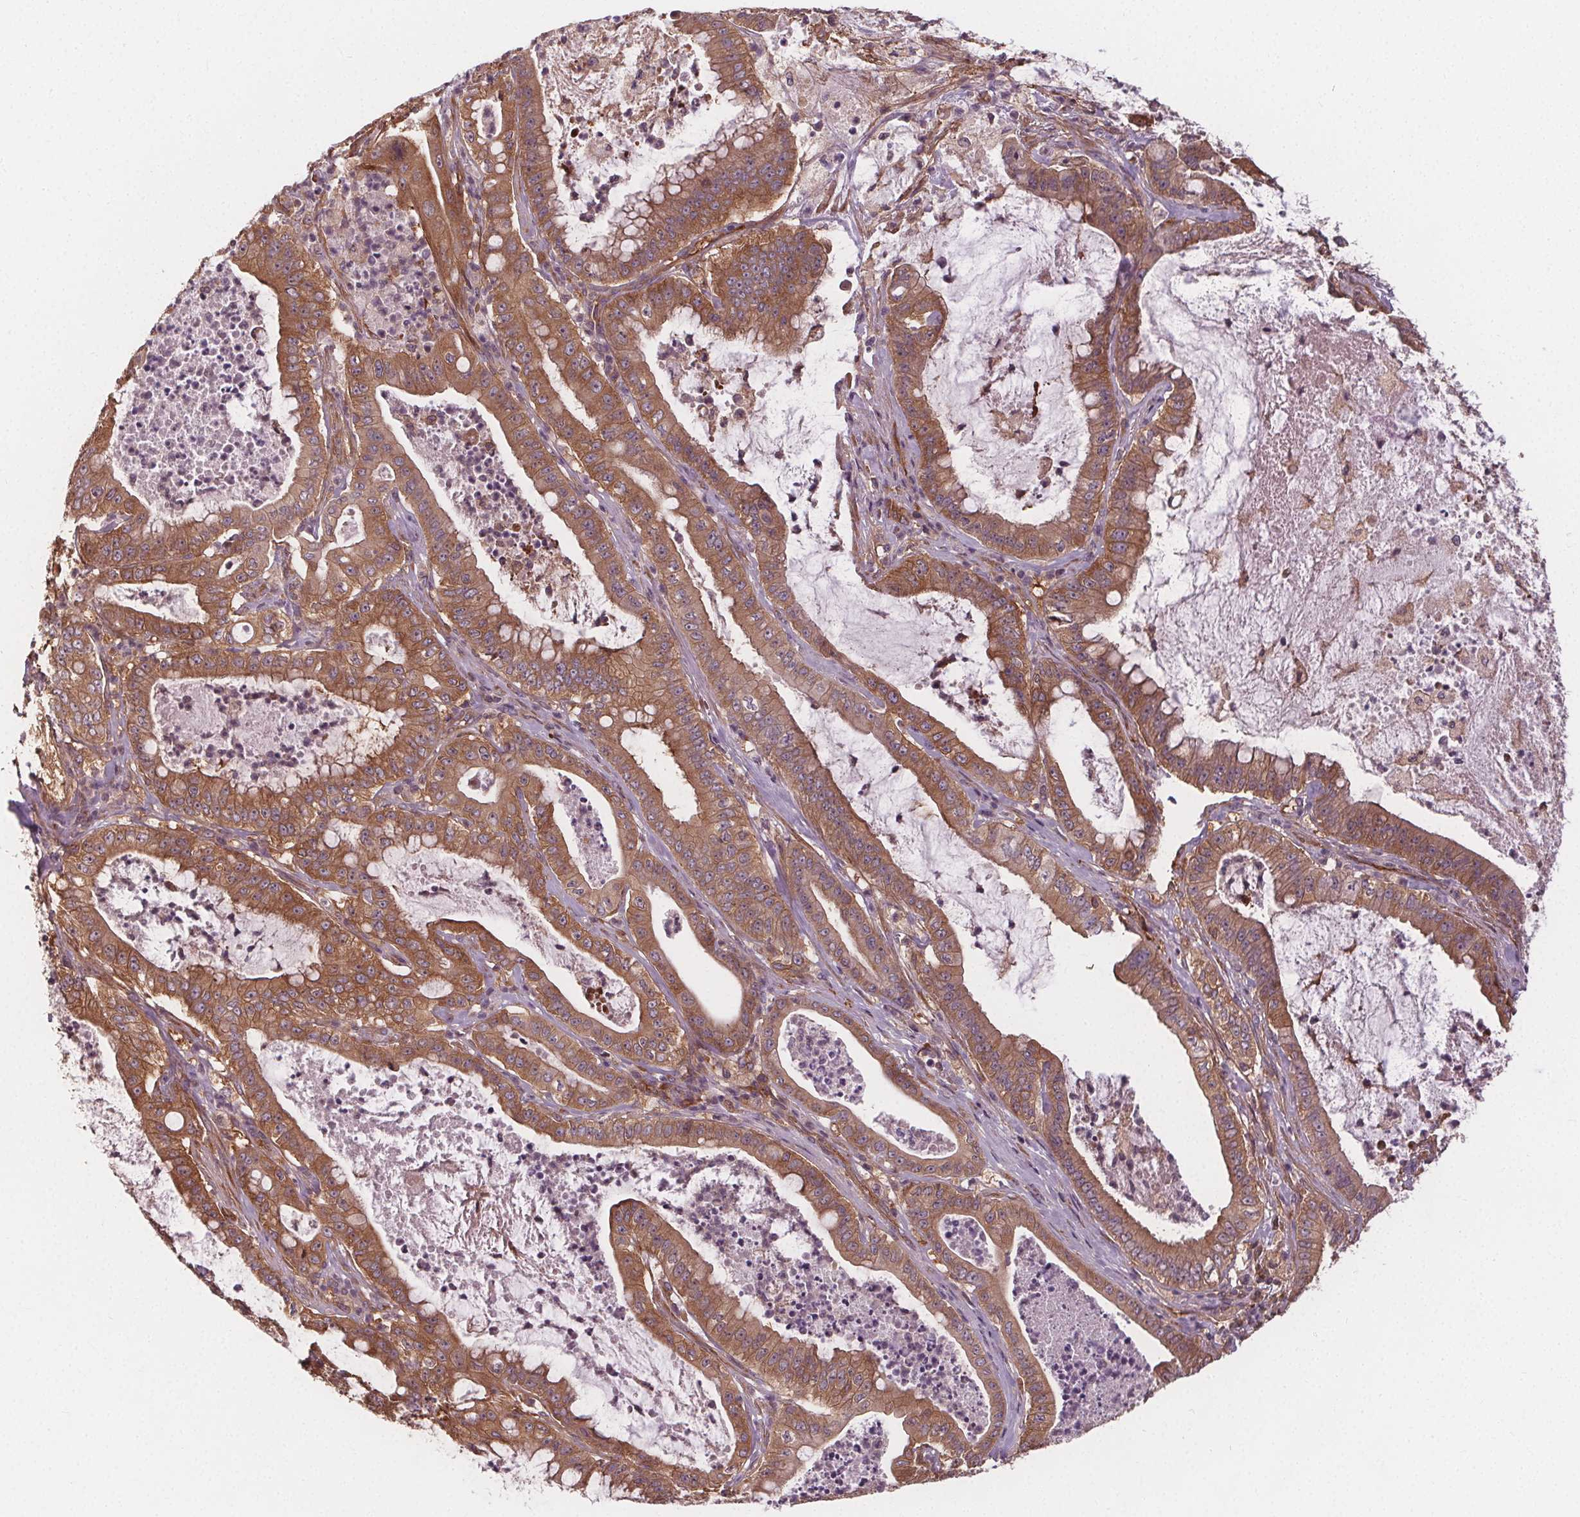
{"staining": {"intensity": "moderate", "quantity": ">75%", "location": "cytoplasmic/membranous"}, "tissue": "pancreatic cancer", "cell_type": "Tumor cells", "image_type": "cancer", "snomed": [{"axis": "morphology", "description": "Adenocarcinoma, NOS"}, {"axis": "topography", "description": "Pancreas"}], "caption": "This is an image of immunohistochemistry staining of pancreatic adenocarcinoma, which shows moderate positivity in the cytoplasmic/membranous of tumor cells.", "gene": "EIF3D", "patient": {"sex": "male", "age": 71}}